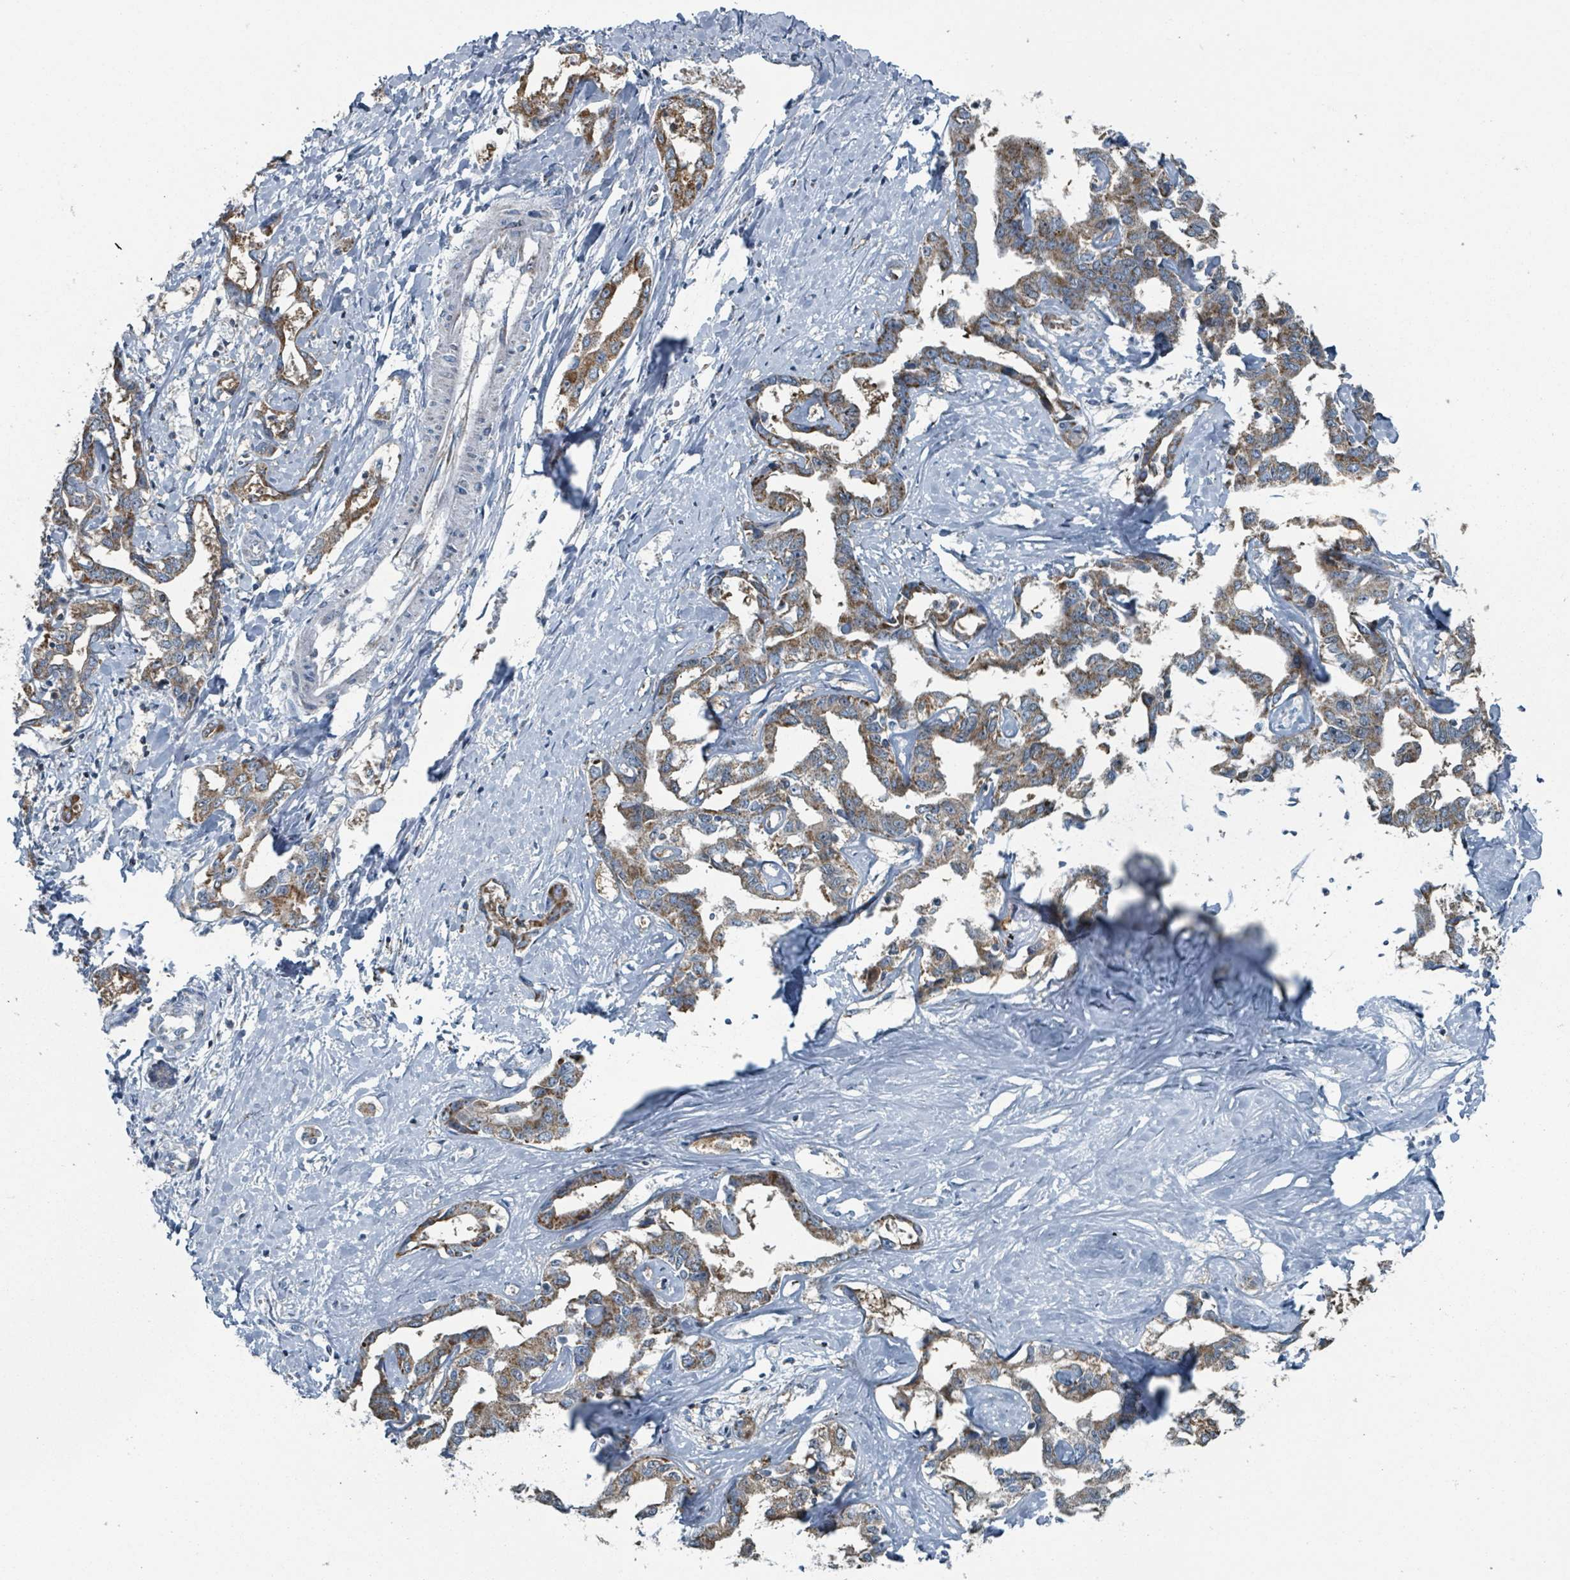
{"staining": {"intensity": "moderate", "quantity": ">75%", "location": "cytoplasmic/membranous"}, "tissue": "liver cancer", "cell_type": "Tumor cells", "image_type": "cancer", "snomed": [{"axis": "morphology", "description": "Cholangiocarcinoma"}, {"axis": "topography", "description": "Liver"}], "caption": "Immunohistochemical staining of human cholangiocarcinoma (liver) exhibits medium levels of moderate cytoplasmic/membranous protein staining in approximately >75% of tumor cells.", "gene": "ABHD18", "patient": {"sex": "male", "age": 59}}